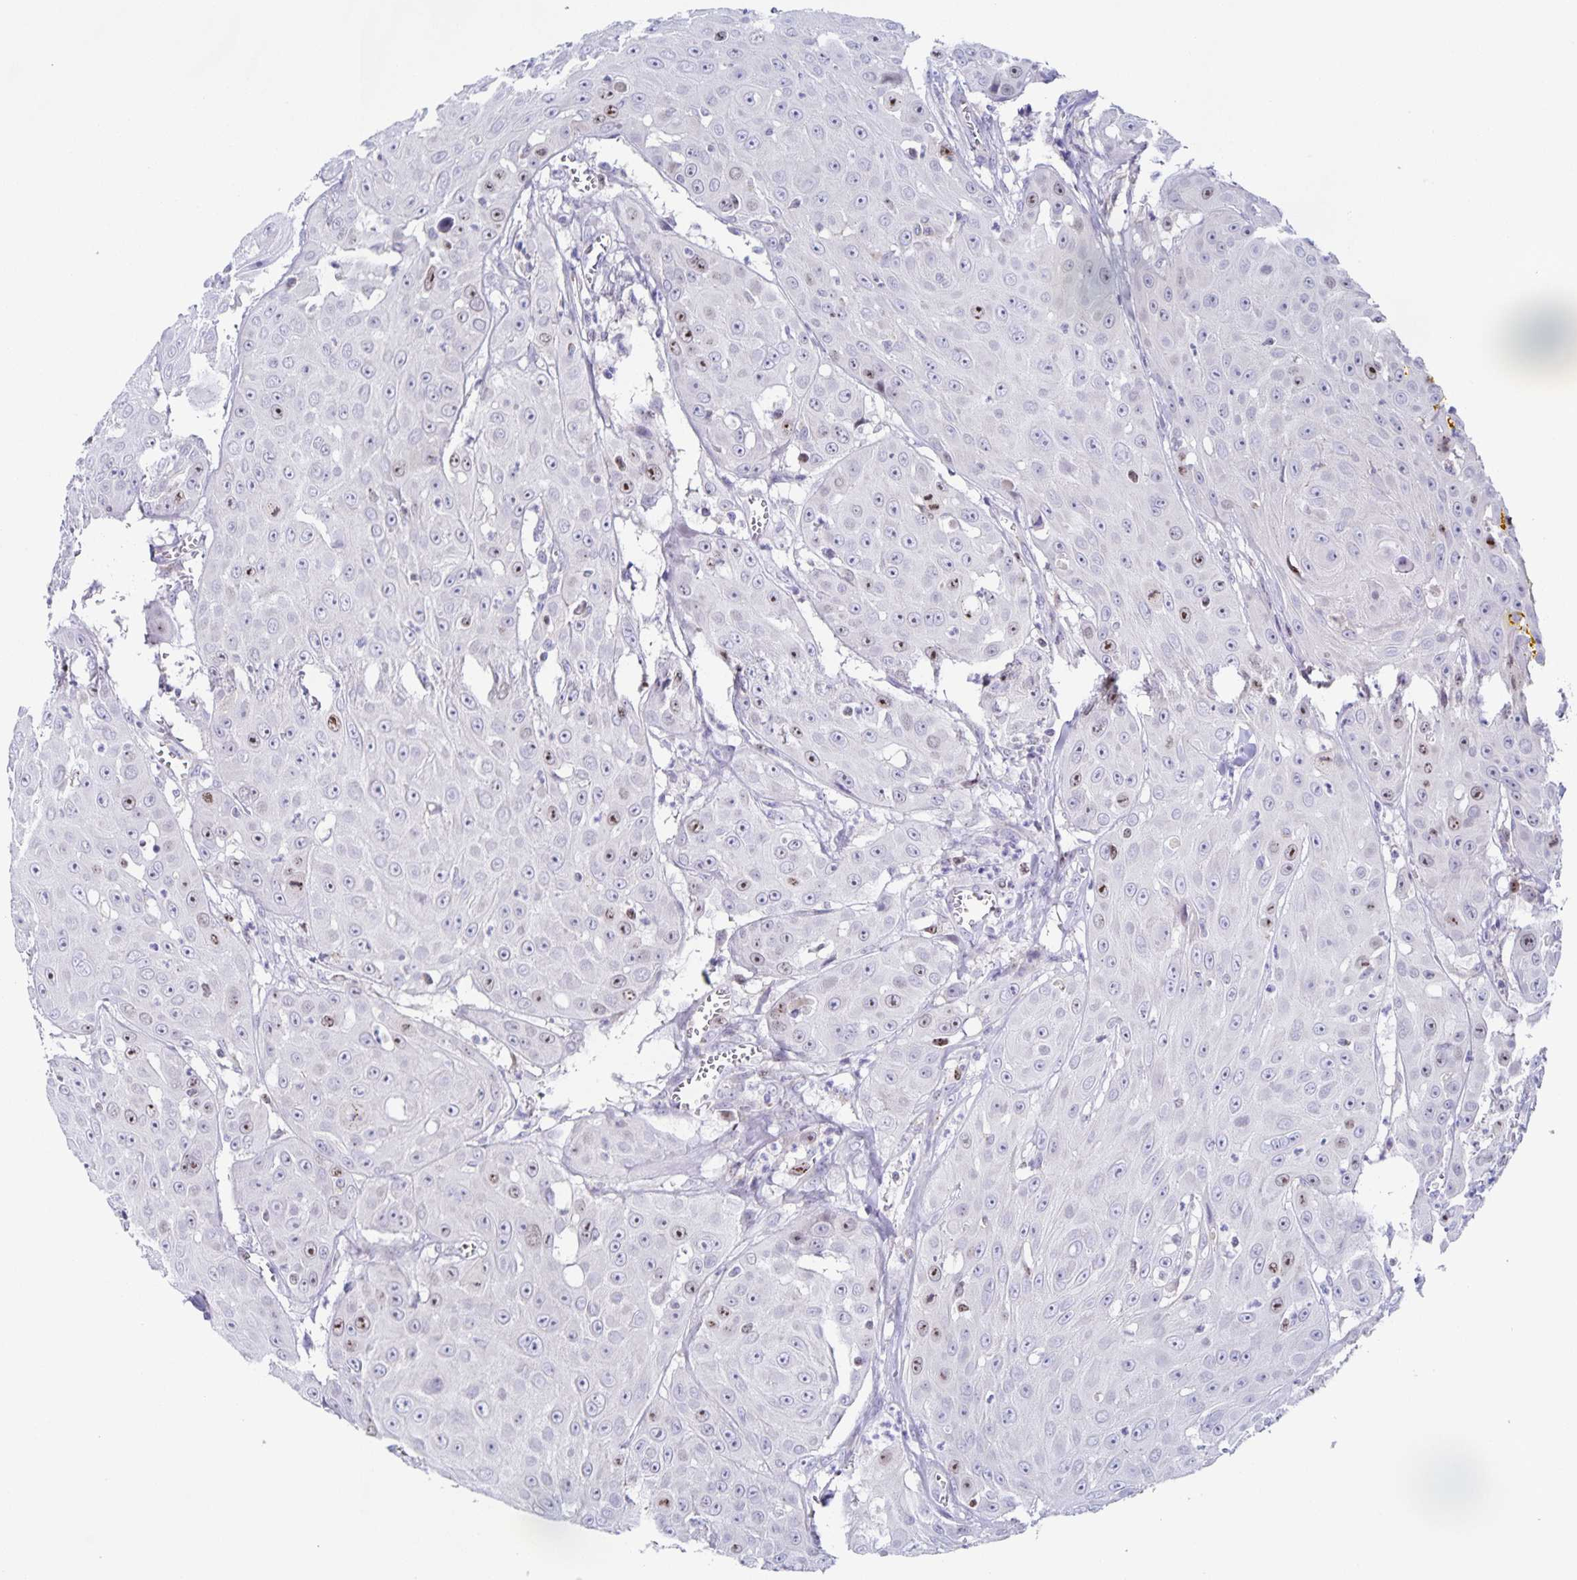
{"staining": {"intensity": "moderate", "quantity": "<25%", "location": "nuclear"}, "tissue": "head and neck cancer", "cell_type": "Tumor cells", "image_type": "cancer", "snomed": [{"axis": "morphology", "description": "Squamous cell carcinoma, NOS"}, {"axis": "topography", "description": "Oral tissue"}, {"axis": "topography", "description": "Head-Neck"}], "caption": "Protein analysis of head and neck cancer tissue shows moderate nuclear expression in about <25% of tumor cells. The staining was performed using DAB to visualize the protein expression in brown, while the nuclei were stained in blue with hematoxylin (Magnification: 20x).", "gene": "CENPH", "patient": {"sex": "male", "age": 81}}